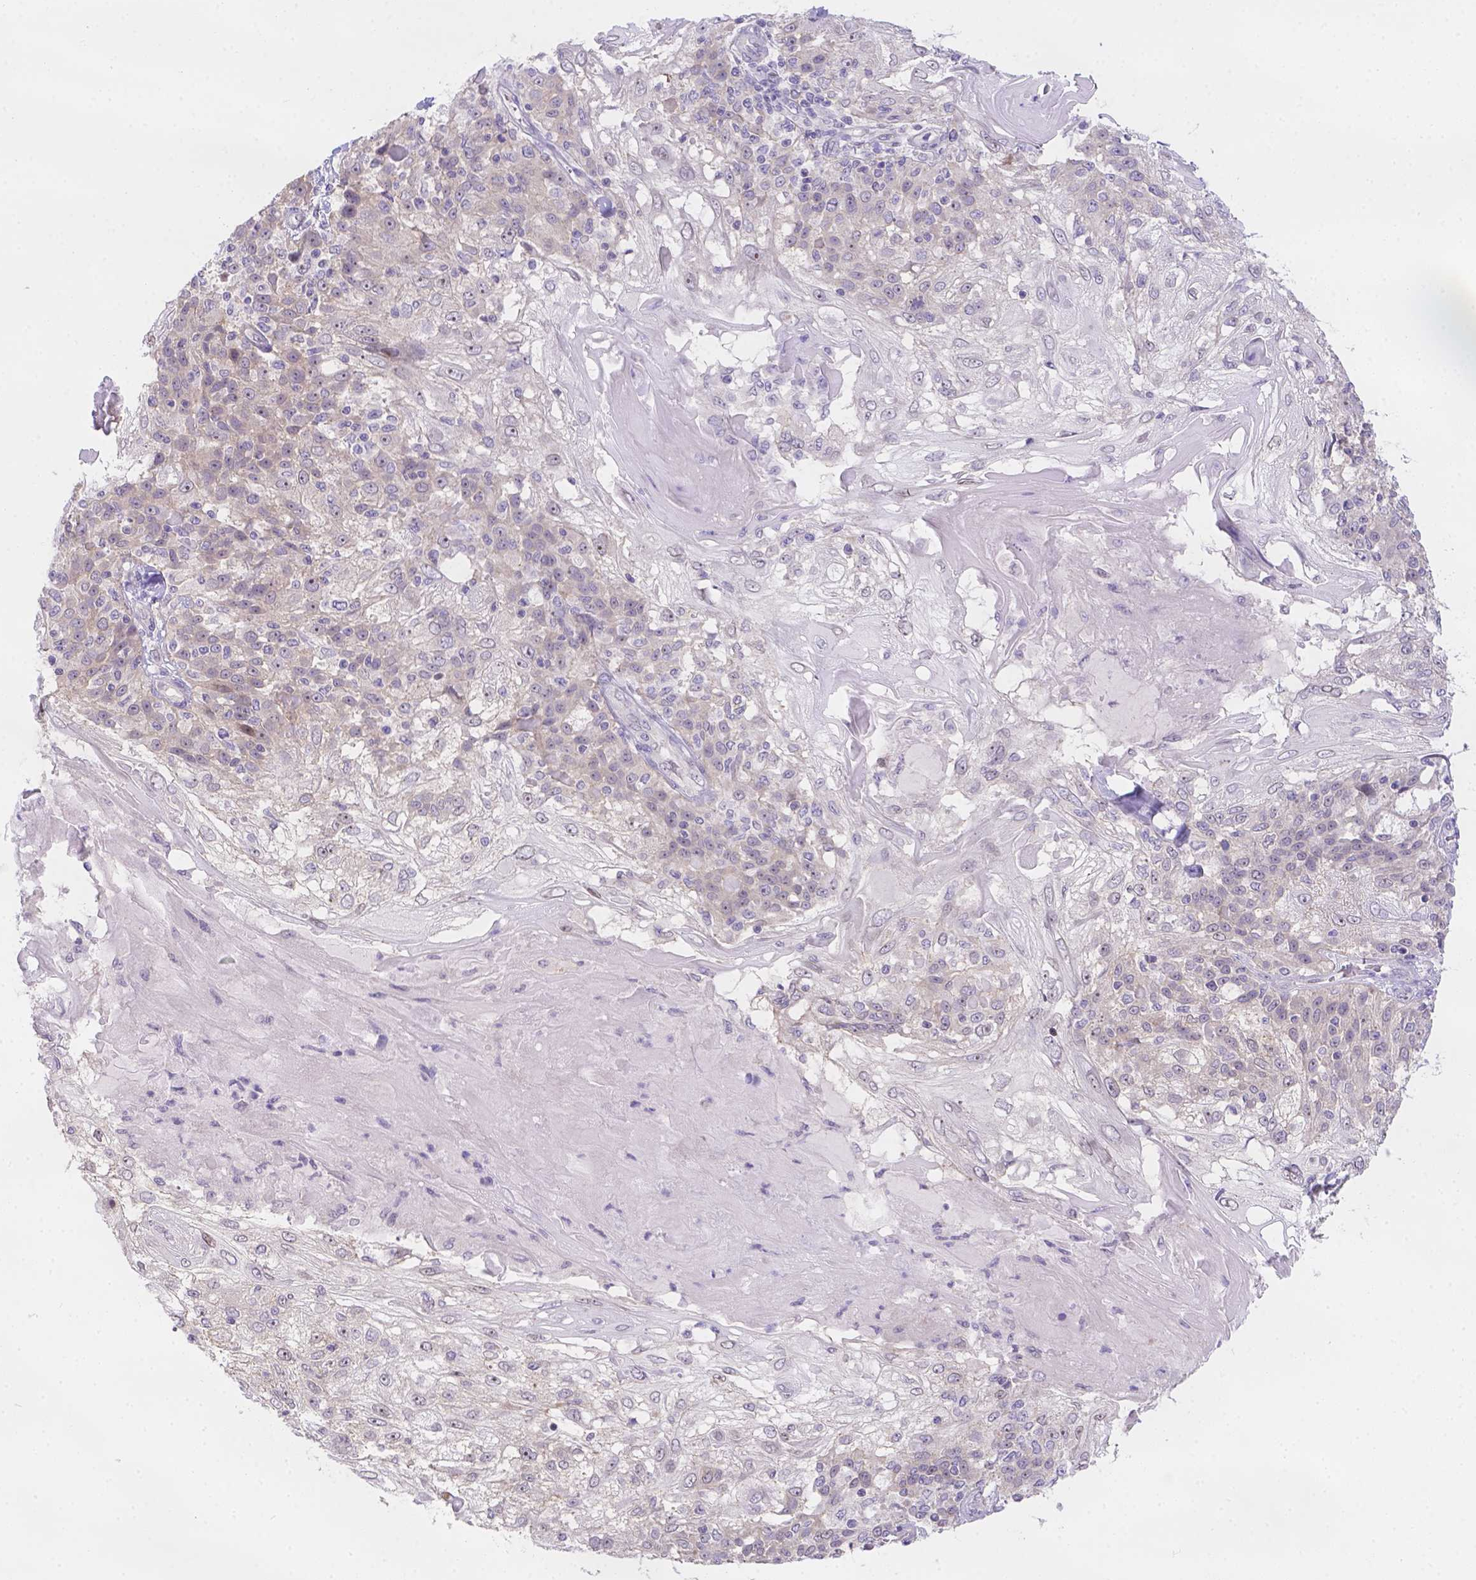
{"staining": {"intensity": "weak", "quantity": "25%-75%", "location": "cytoplasmic/membranous"}, "tissue": "skin cancer", "cell_type": "Tumor cells", "image_type": "cancer", "snomed": [{"axis": "morphology", "description": "Normal tissue, NOS"}, {"axis": "morphology", "description": "Squamous cell carcinoma, NOS"}, {"axis": "topography", "description": "Skin"}], "caption": "Immunohistochemical staining of human skin cancer (squamous cell carcinoma) reveals weak cytoplasmic/membranous protein expression in about 25%-75% of tumor cells.", "gene": "CD96", "patient": {"sex": "female", "age": 83}}